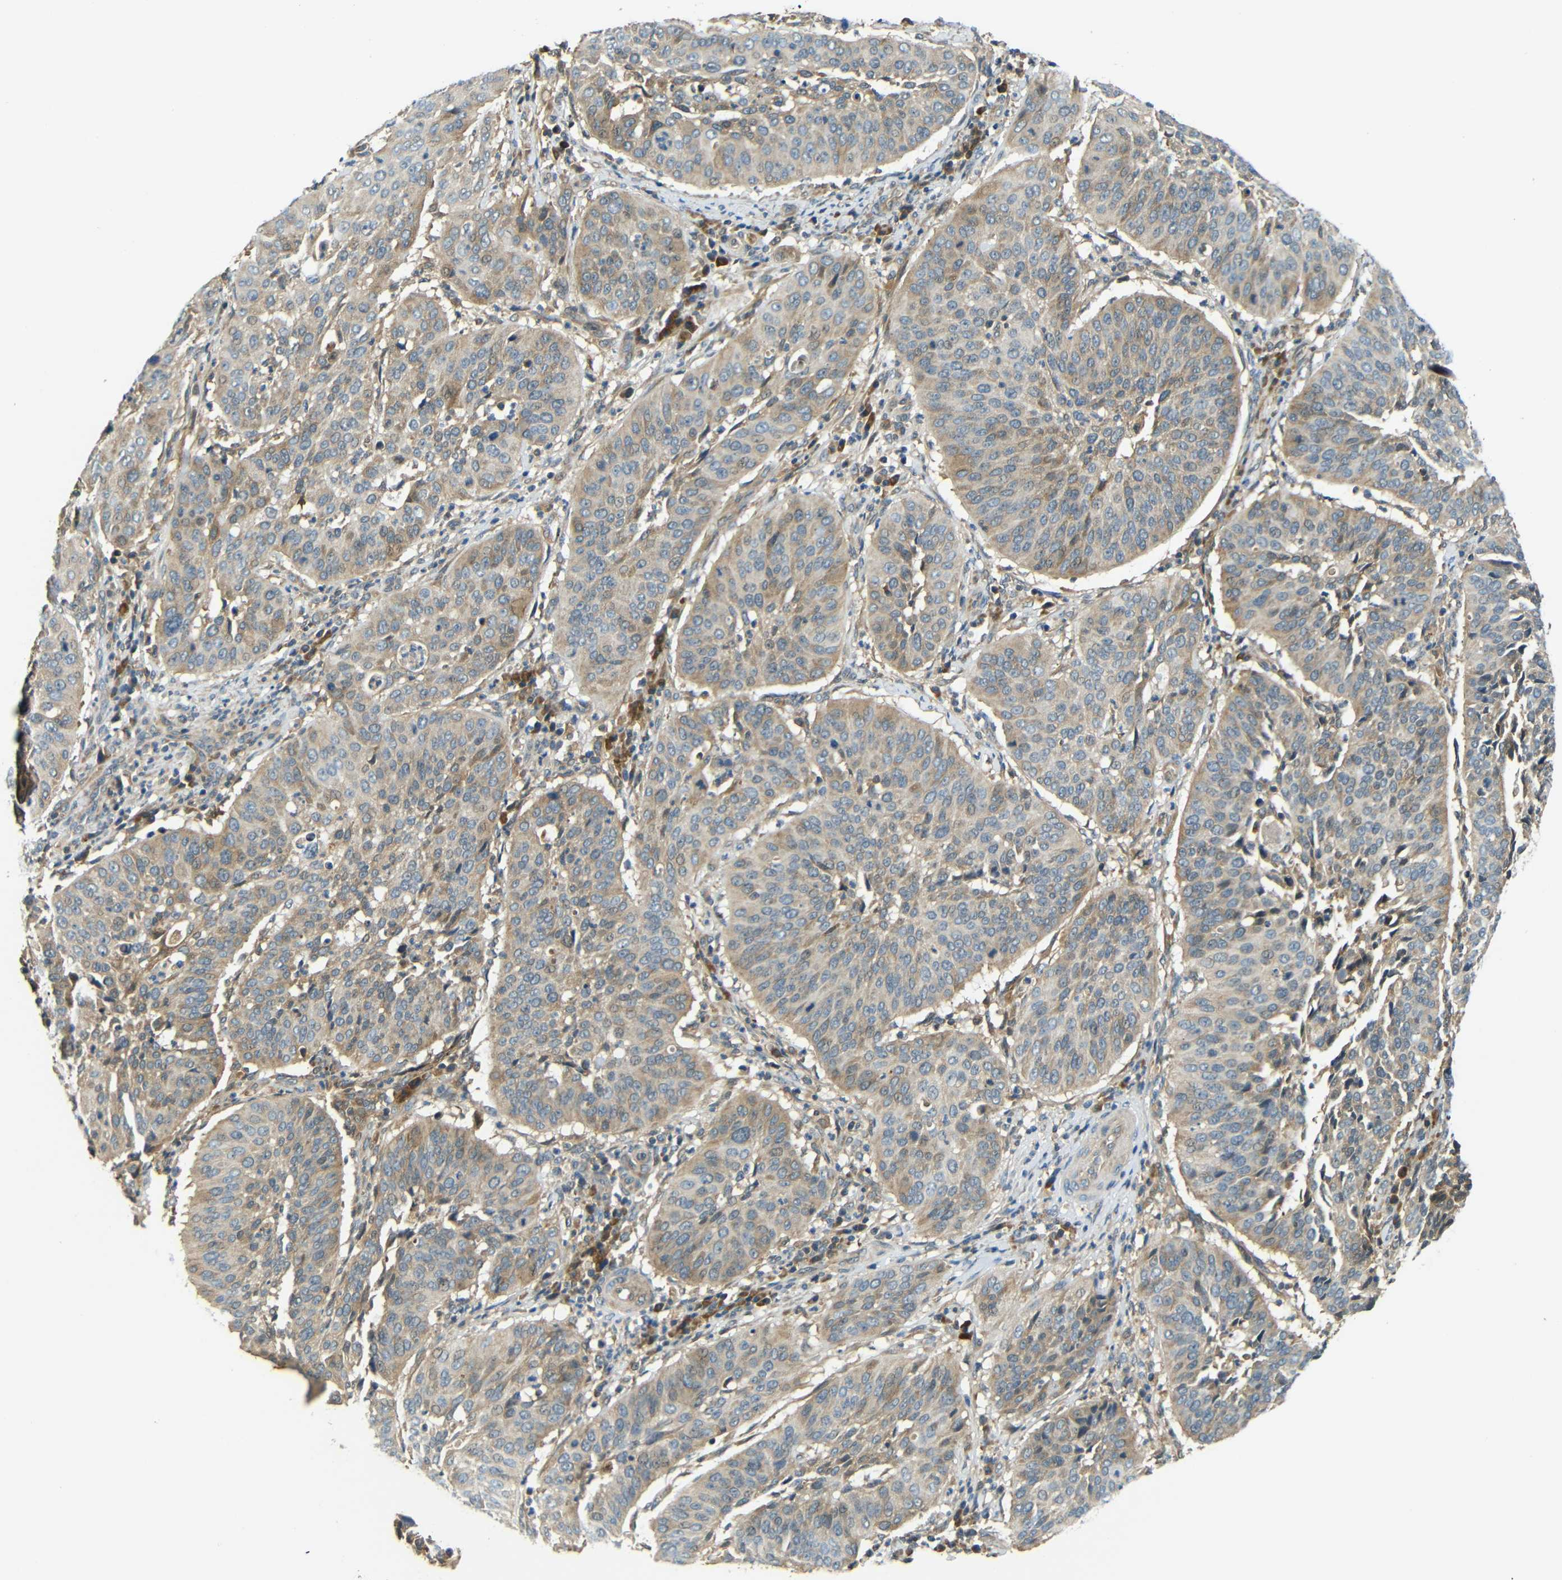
{"staining": {"intensity": "weak", "quantity": ">75%", "location": "cytoplasmic/membranous"}, "tissue": "cervical cancer", "cell_type": "Tumor cells", "image_type": "cancer", "snomed": [{"axis": "morphology", "description": "Normal tissue, NOS"}, {"axis": "morphology", "description": "Squamous cell carcinoma, NOS"}, {"axis": "topography", "description": "Cervix"}], "caption": "Tumor cells exhibit weak cytoplasmic/membranous positivity in about >75% of cells in cervical squamous cell carcinoma. The staining is performed using DAB (3,3'-diaminobenzidine) brown chromogen to label protein expression. The nuclei are counter-stained blue using hematoxylin.", "gene": "FNDC3A", "patient": {"sex": "female", "age": 39}}